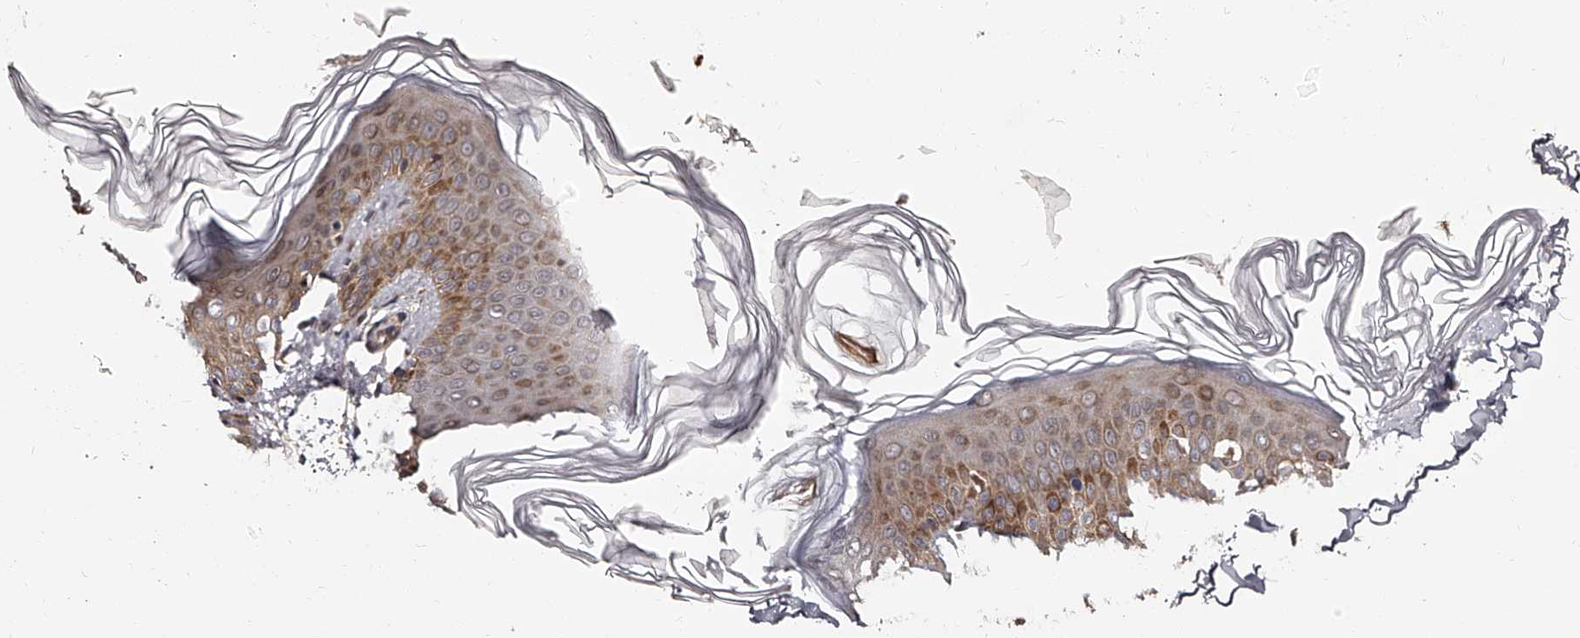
{"staining": {"intensity": "moderate", "quantity": "<25%", "location": "cytoplasmic/membranous"}, "tissue": "skin", "cell_type": "Keratinocytes", "image_type": "normal", "snomed": [{"axis": "morphology", "description": "Normal tissue, NOS"}, {"axis": "morphology", "description": "Neoplasm, benign, NOS"}, {"axis": "topography", "description": "Skin"}, {"axis": "topography", "description": "Soft tissue"}], "caption": "IHC of unremarkable skin exhibits low levels of moderate cytoplasmic/membranous positivity in approximately <25% of keratinocytes. The protein of interest is shown in brown color, while the nuclei are stained blue.", "gene": "RSC1A1", "patient": {"sex": "male", "age": 26}}